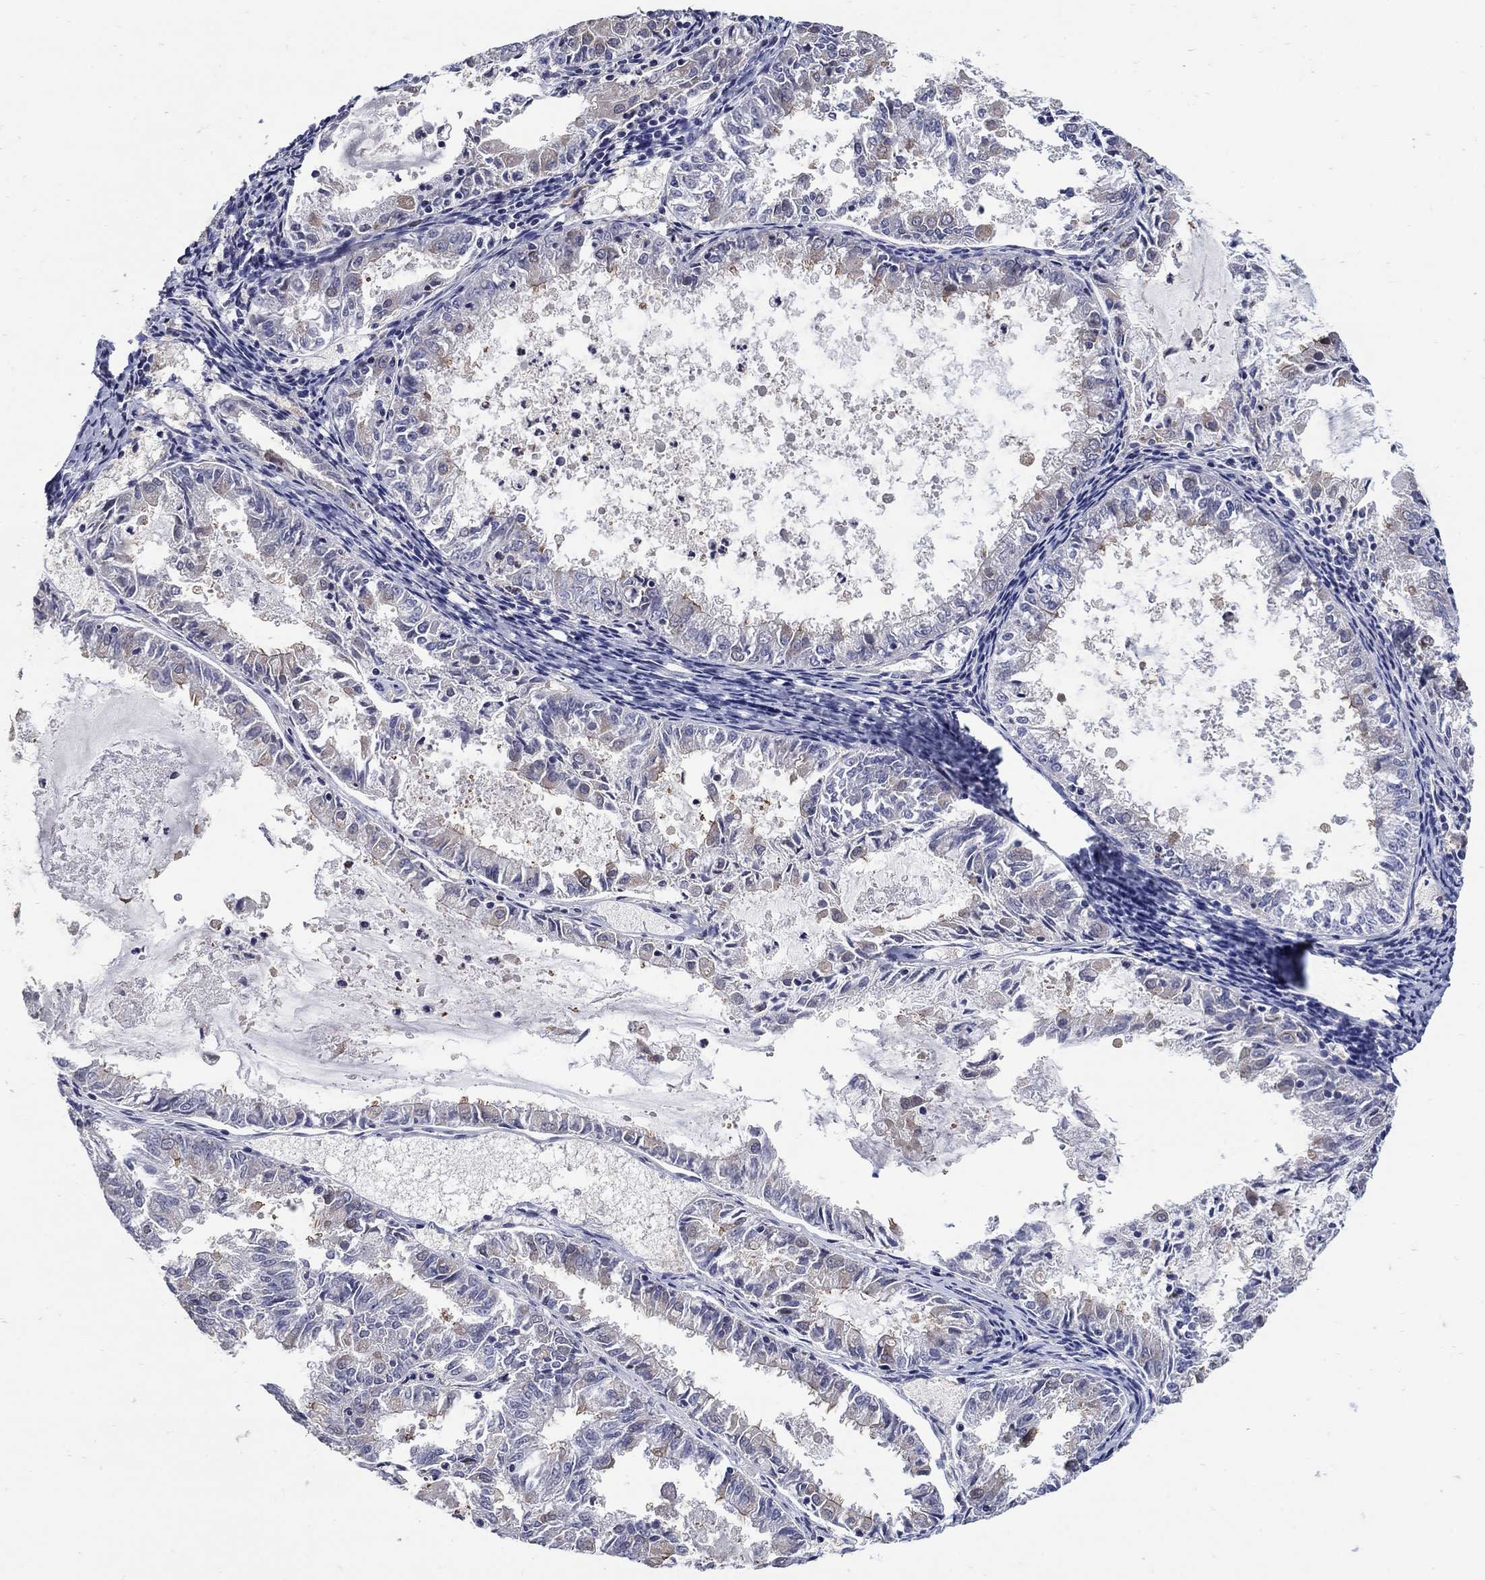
{"staining": {"intensity": "weak", "quantity": "<25%", "location": "cytoplasmic/membranous"}, "tissue": "endometrial cancer", "cell_type": "Tumor cells", "image_type": "cancer", "snomed": [{"axis": "morphology", "description": "Adenocarcinoma, NOS"}, {"axis": "topography", "description": "Endometrium"}], "caption": "Tumor cells are negative for protein expression in human endometrial cancer (adenocarcinoma).", "gene": "CETN1", "patient": {"sex": "female", "age": 57}}